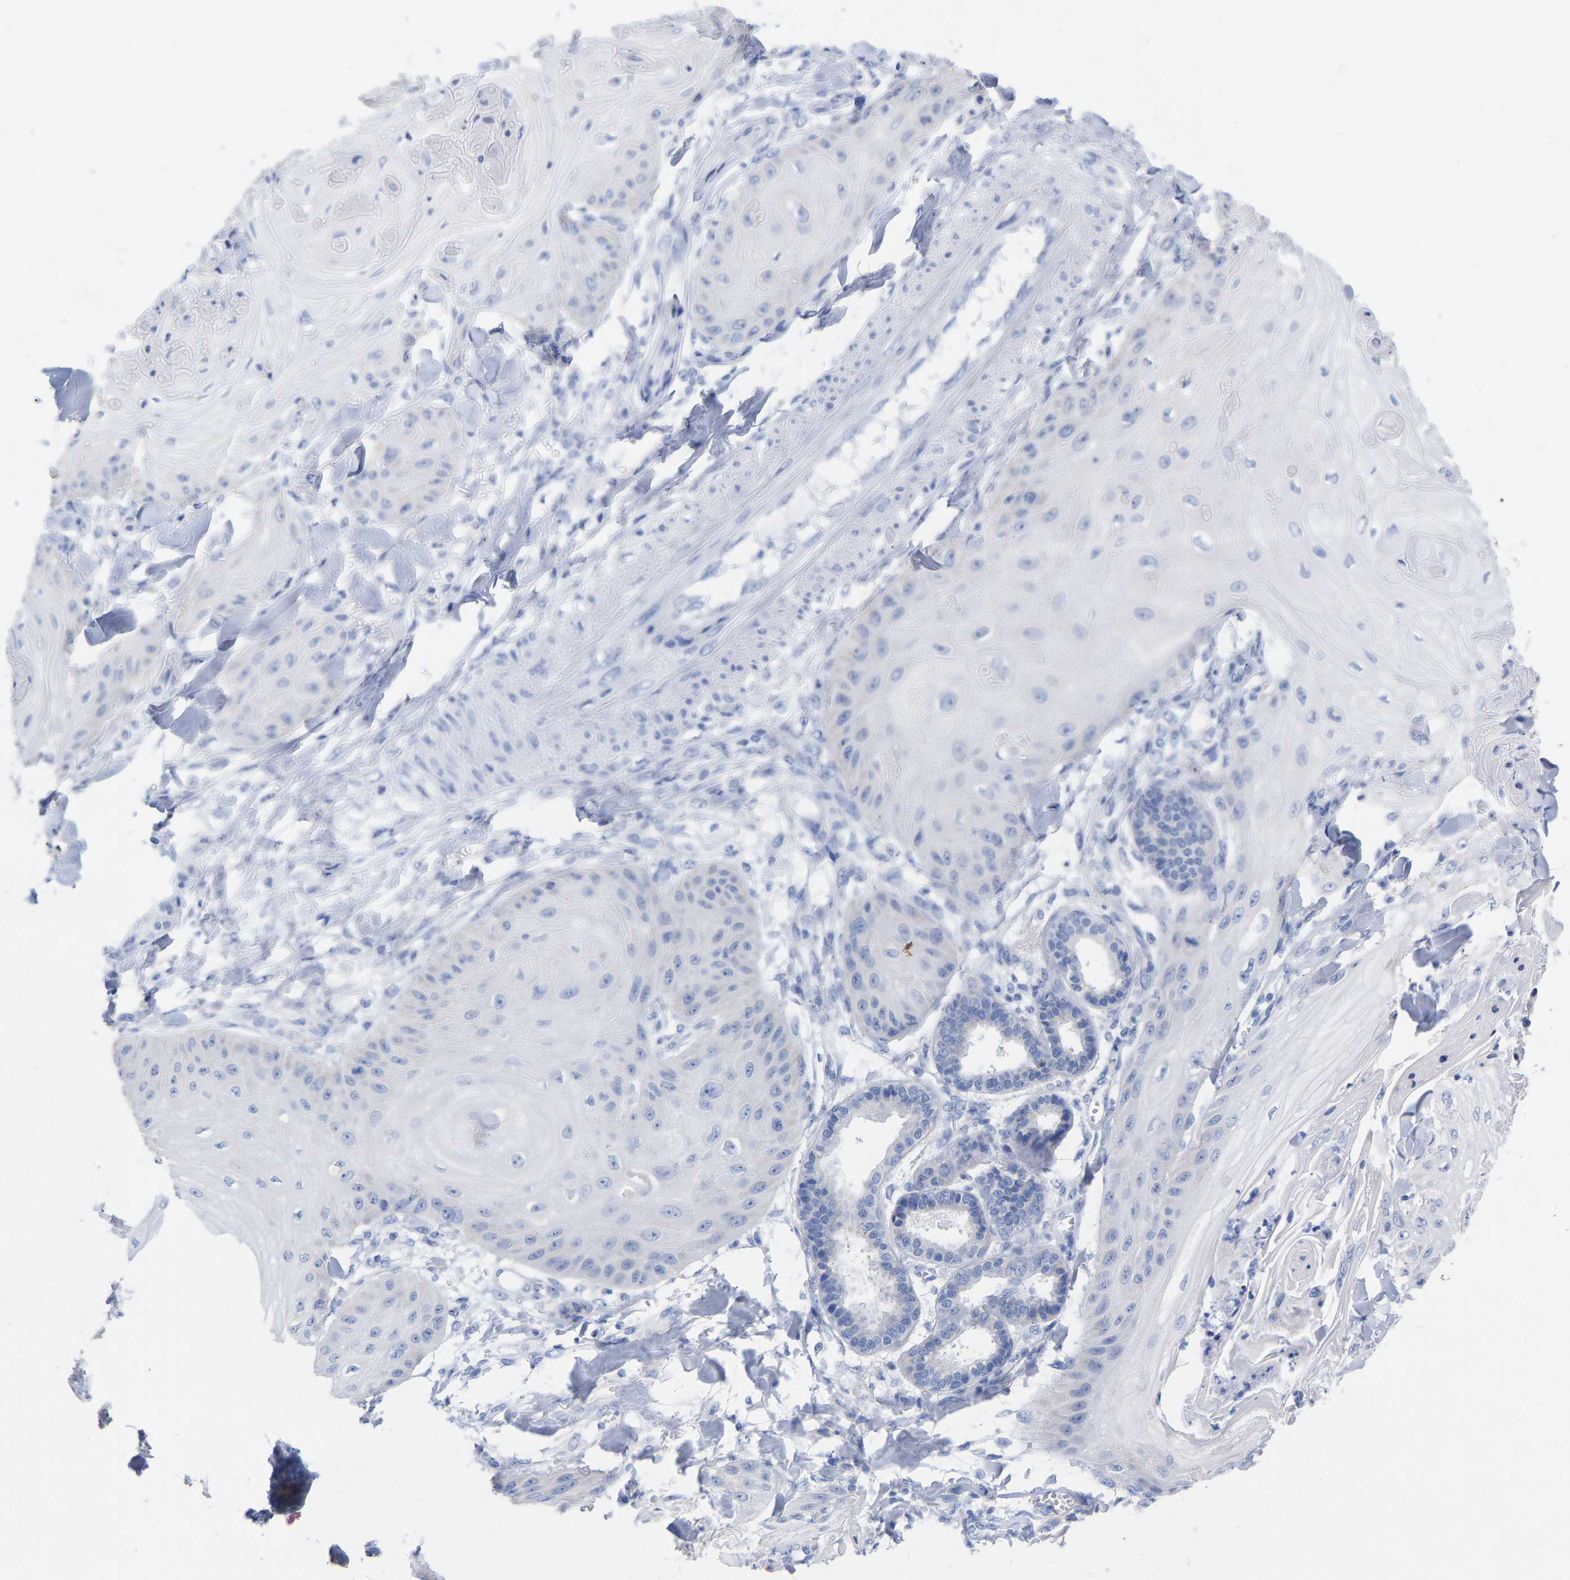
{"staining": {"intensity": "negative", "quantity": "none", "location": "none"}, "tissue": "skin cancer", "cell_type": "Tumor cells", "image_type": "cancer", "snomed": [{"axis": "morphology", "description": "Squamous cell carcinoma, NOS"}, {"axis": "topography", "description": "Skin"}], "caption": "High power microscopy micrograph of an immunohistochemistry photomicrograph of skin cancer, revealing no significant positivity in tumor cells.", "gene": "ZNF629", "patient": {"sex": "male", "age": 74}}